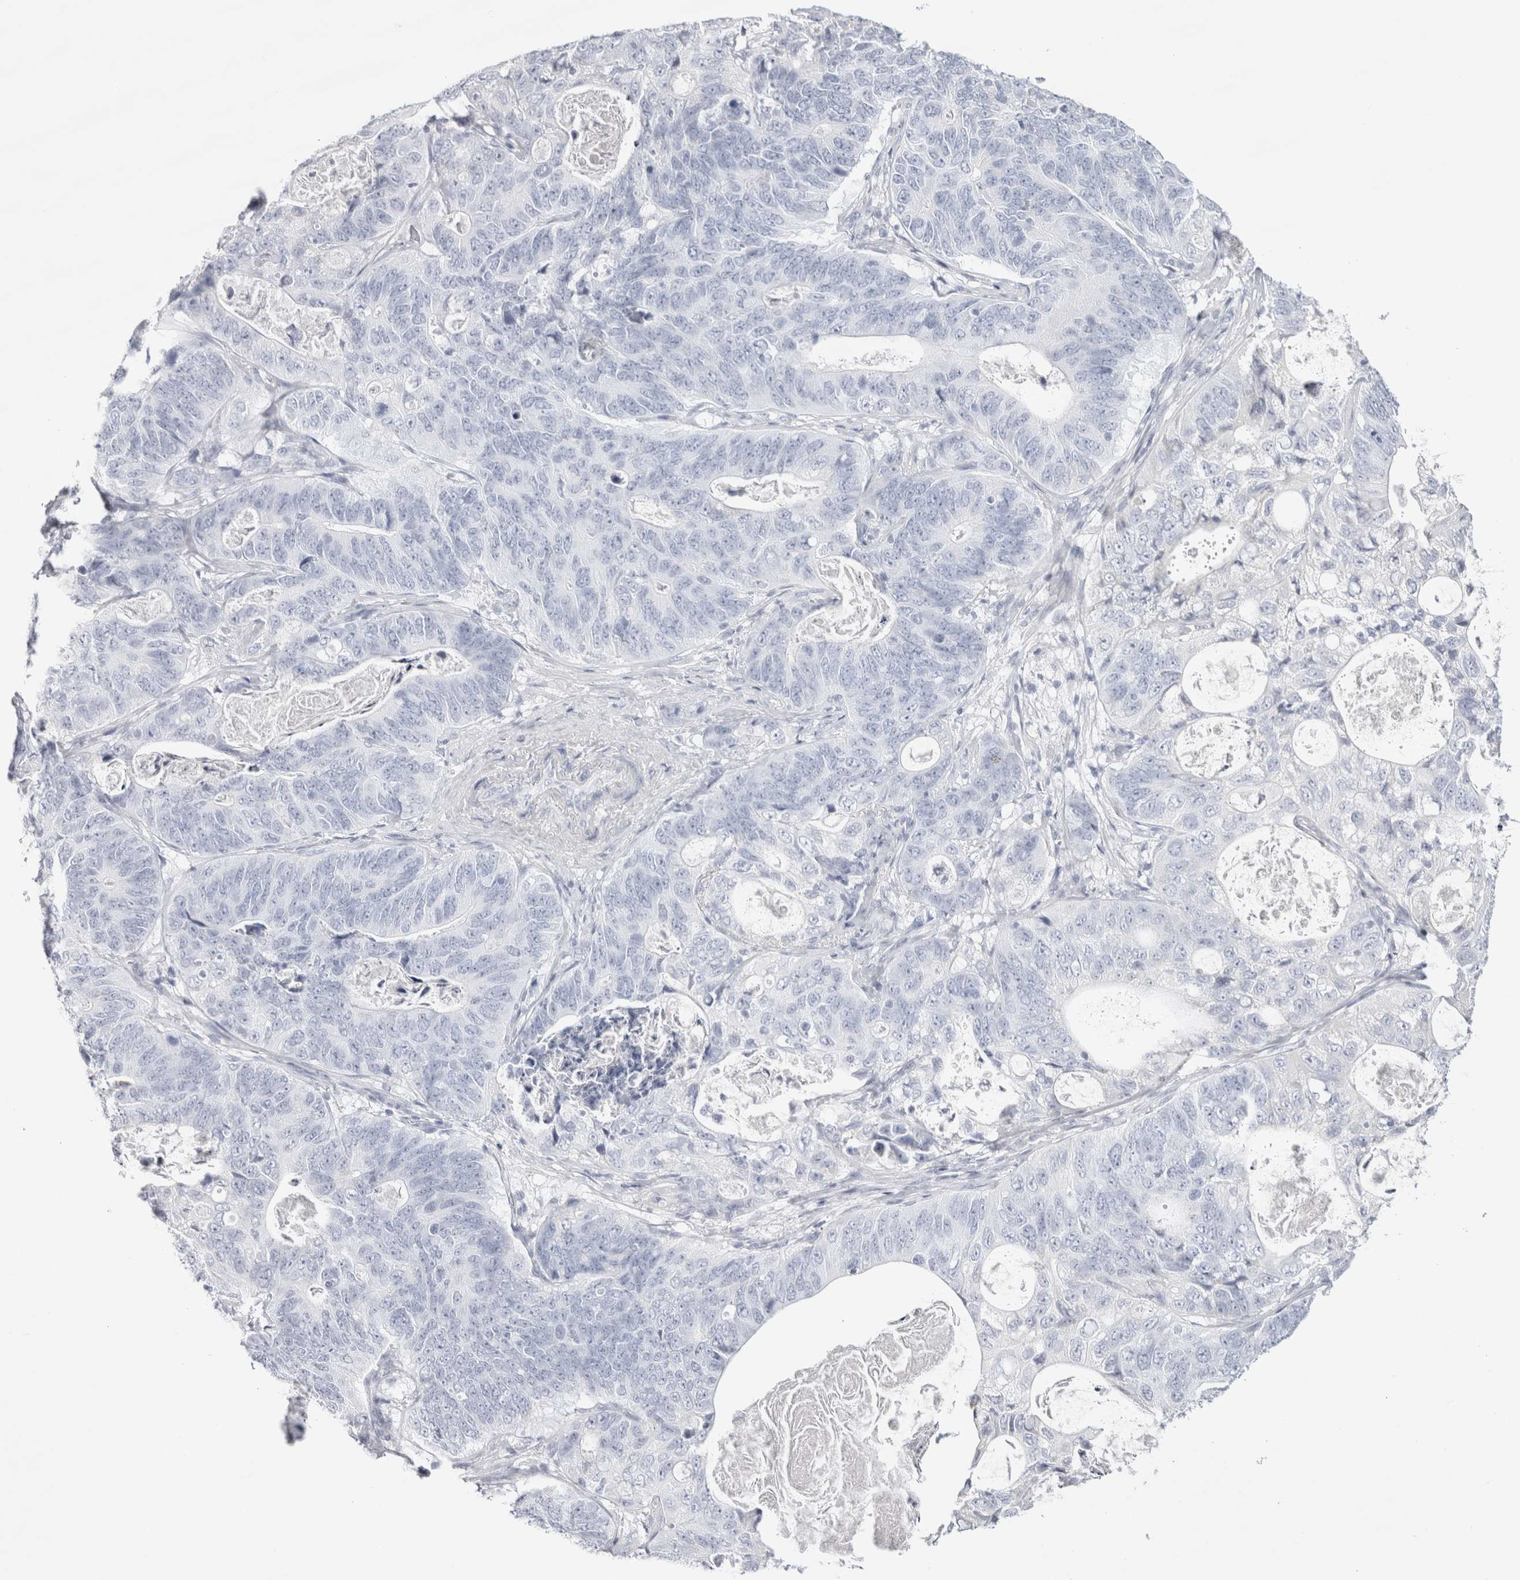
{"staining": {"intensity": "negative", "quantity": "none", "location": "none"}, "tissue": "stomach cancer", "cell_type": "Tumor cells", "image_type": "cancer", "snomed": [{"axis": "morphology", "description": "Normal tissue, NOS"}, {"axis": "morphology", "description": "Adenocarcinoma, NOS"}, {"axis": "topography", "description": "Stomach"}], "caption": "Tumor cells show no significant staining in adenocarcinoma (stomach).", "gene": "GARIN1A", "patient": {"sex": "female", "age": 89}}